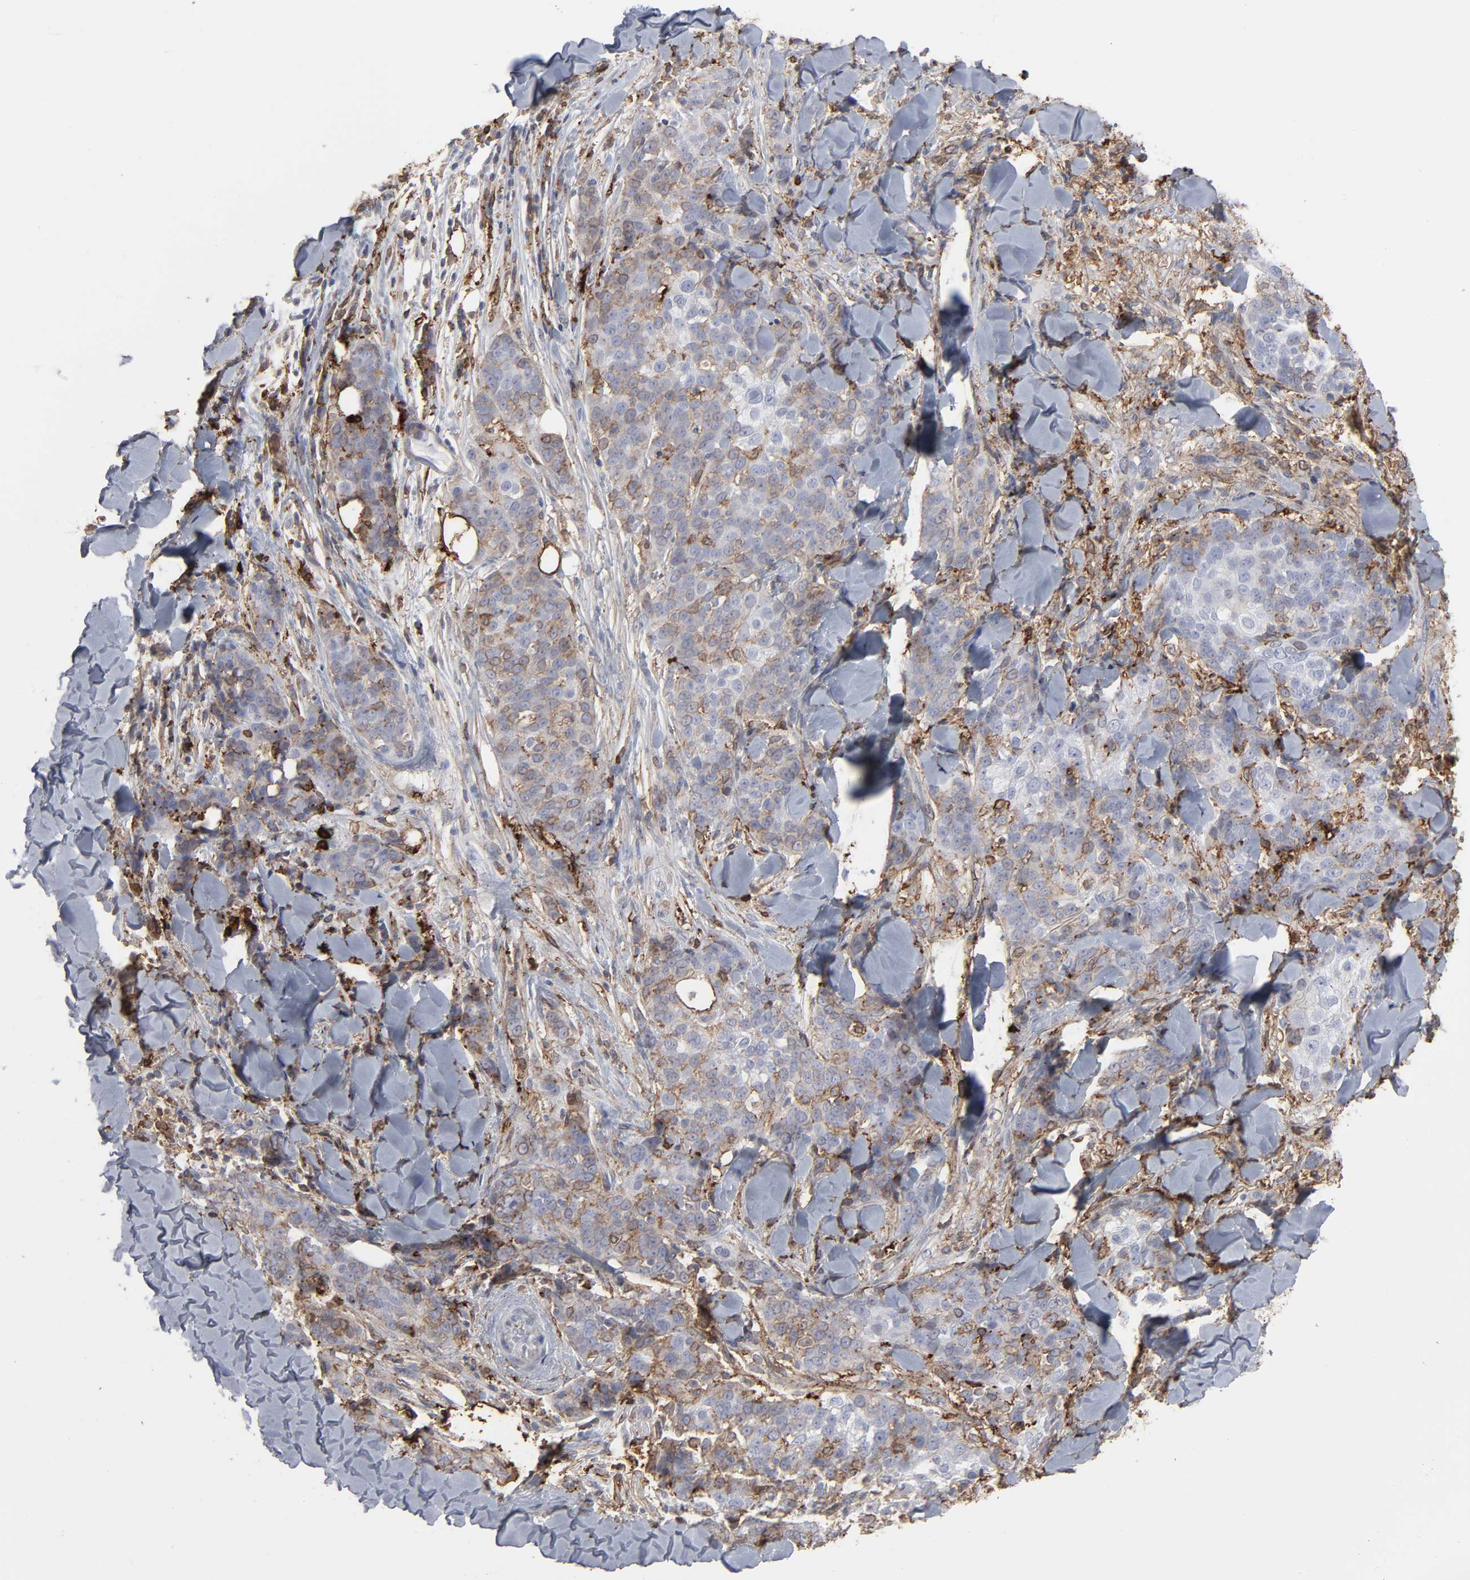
{"staining": {"intensity": "moderate", "quantity": "25%-75%", "location": "cytoplasmic/membranous"}, "tissue": "skin cancer", "cell_type": "Tumor cells", "image_type": "cancer", "snomed": [{"axis": "morphology", "description": "Normal tissue, NOS"}, {"axis": "morphology", "description": "Squamous cell carcinoma, NOS"}, {"axis": "topography", "description": "Skin"}], "caption": "Immunohistochemical staining of human skin cancer (squamous cell carcinoma) demonstrates medium levels of moderate cytoplasmic/membranous staining in approximately 25%-75% of tumor cells.", "gene": "ANXA5", "patient": {"sex": "female", "age": 83}}